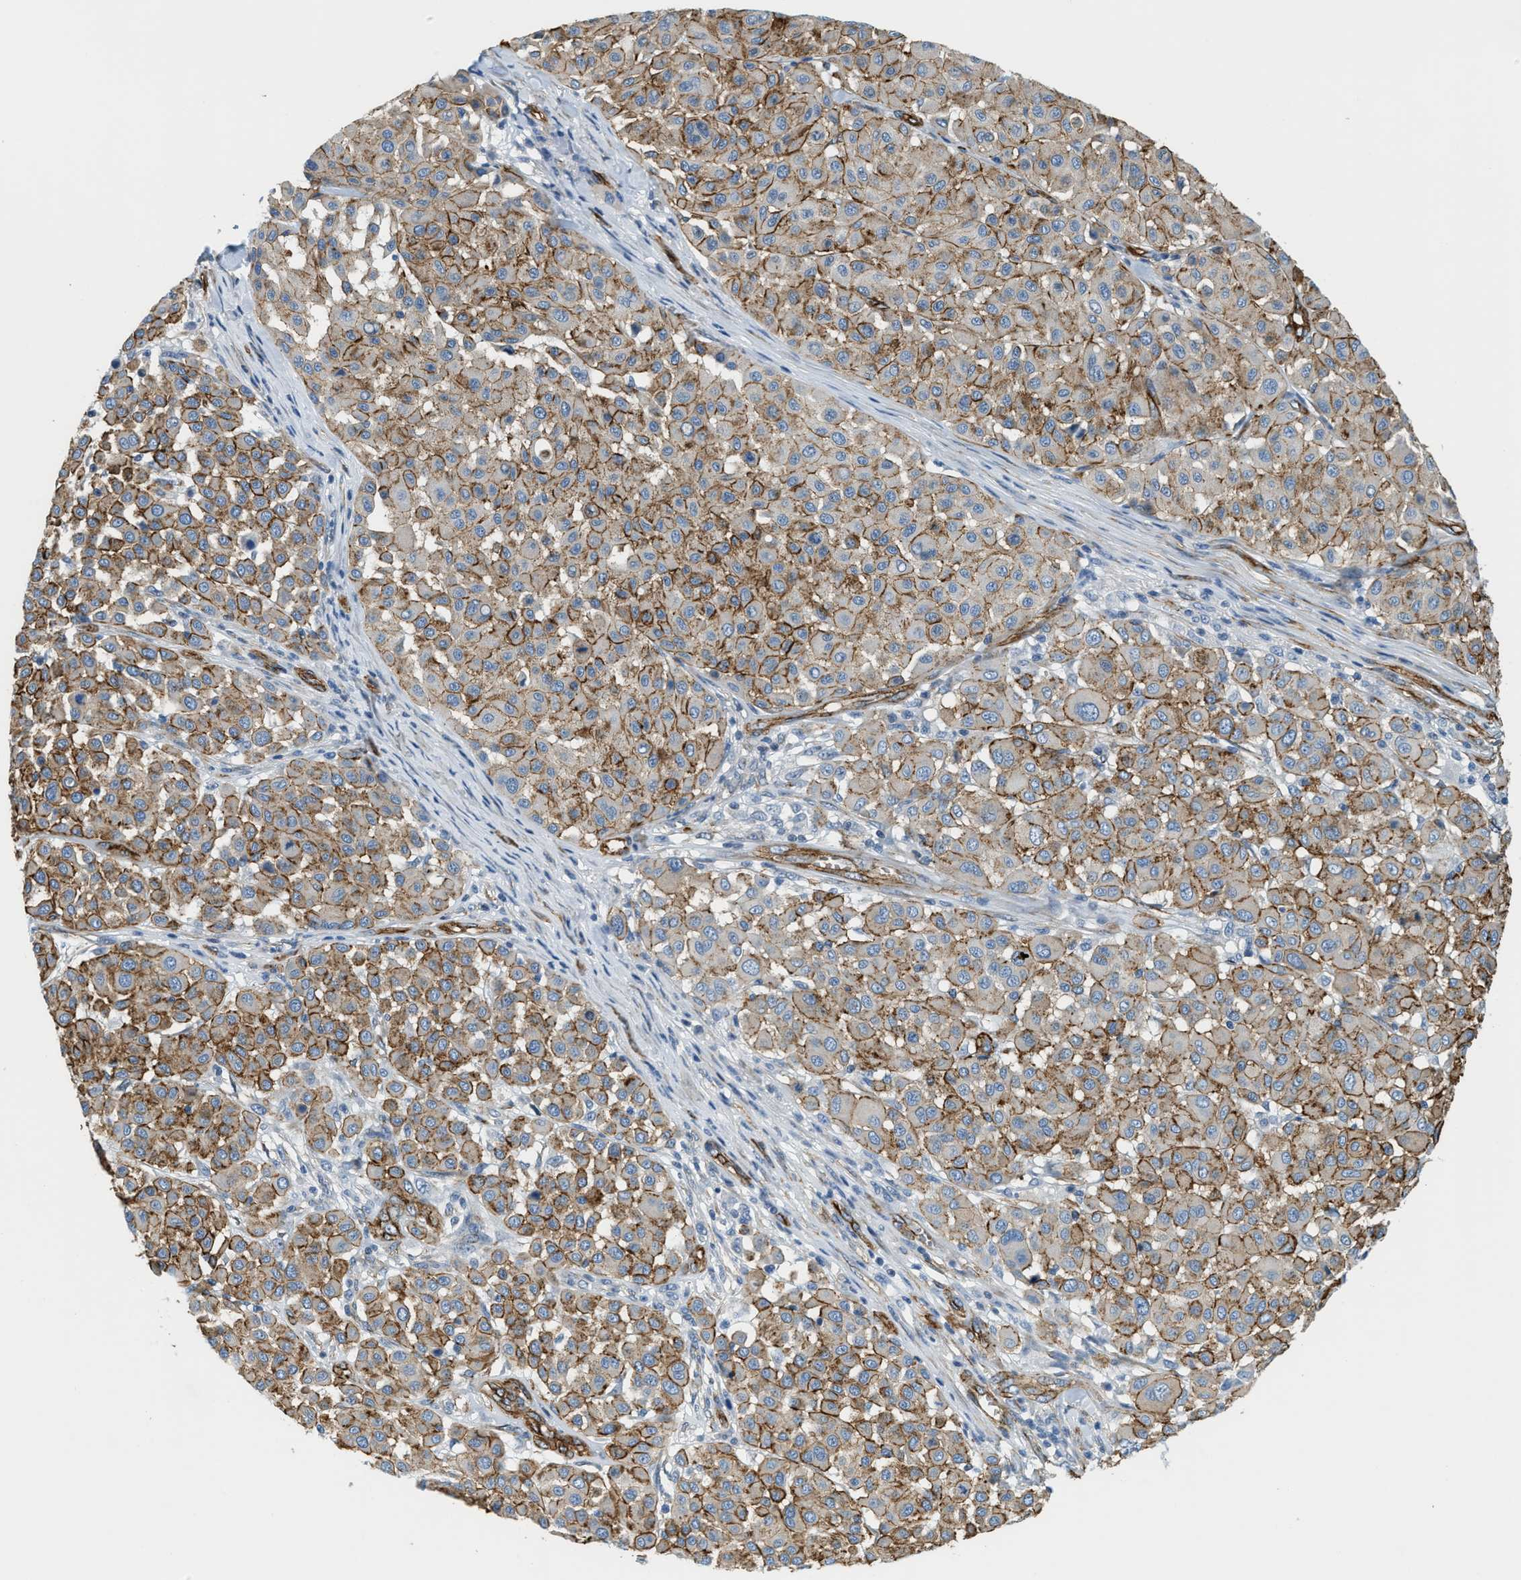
{"staining": {"intensity": "moderate", "quantity": ">75%", "location": "cytoplasmic/membranous"}, "tissue": "melanoma", "cell_type": "Tumor cells", "image_type": "cancer", "snomed": [{"axis": "morphology", "description": "Malignant melanoma, Metastatic site"}, {"axis": "topography", "description": "Soft tissue"}], "caption": "The histopathology image shows a brown stain indicating the presence of a protein in the cytoplasmic/membranous of tumor cells in melanoma.", "gene": "TMEM43", "patient": {"sex": "male", "age": 41}}